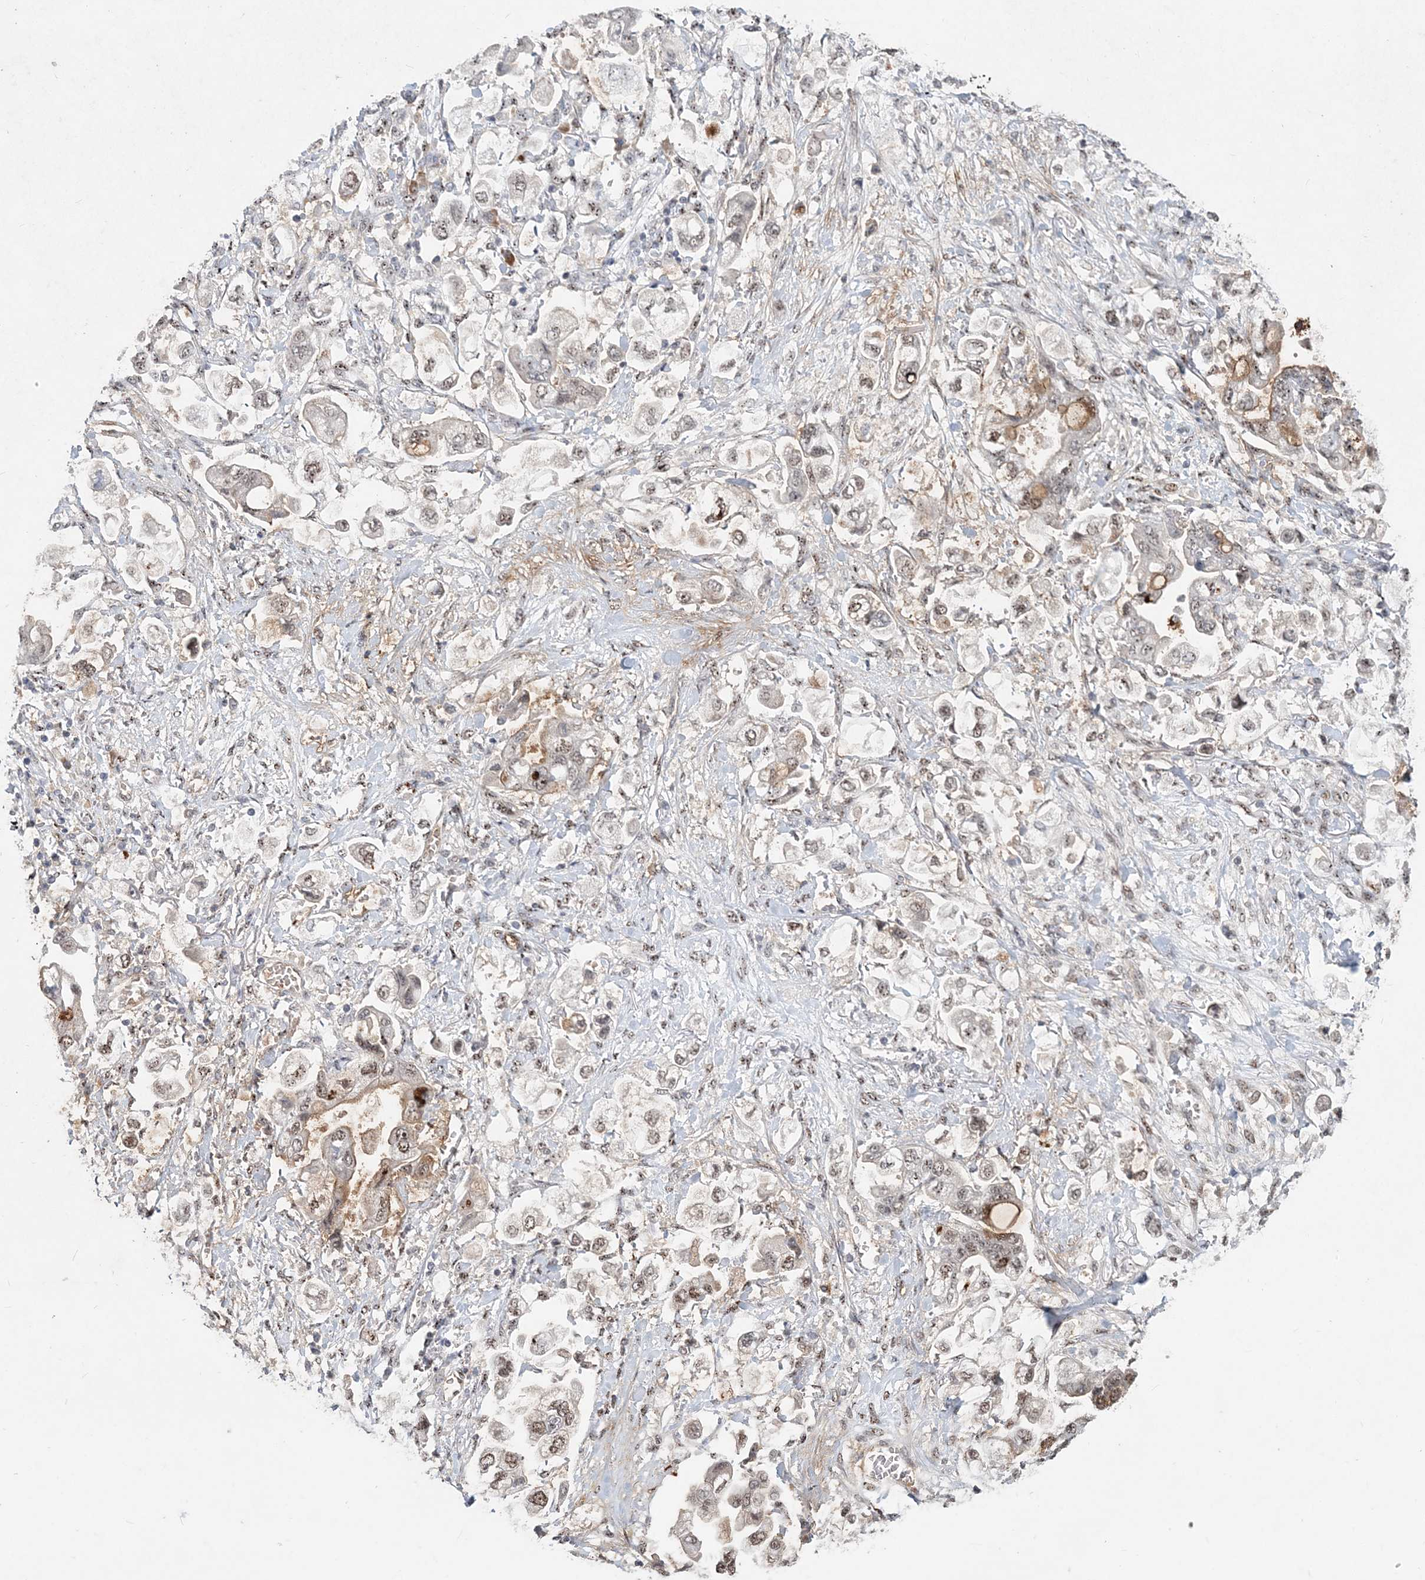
{"staining": {"intensity": "moderate", "quantity": "<25%", "location": "cytoplasmic/membranous,nuclear"}, "tissue": "stomach cancer", "cell_type": "Tumor cells", "image_type": "cancer", "snomed": [{"axis": "morphology", "description": "Adenocarcinoma, NOS"}, {"axis": "topography", "description": "Stomach"}], "caption": "A brown stain labels moderate cytoplasmic/membranous and nuclear staining of a protein in stomach adenocarcinoma tumor cells.", "gene": "GIN1", "patient": {"sex": "male", "age": 62}}